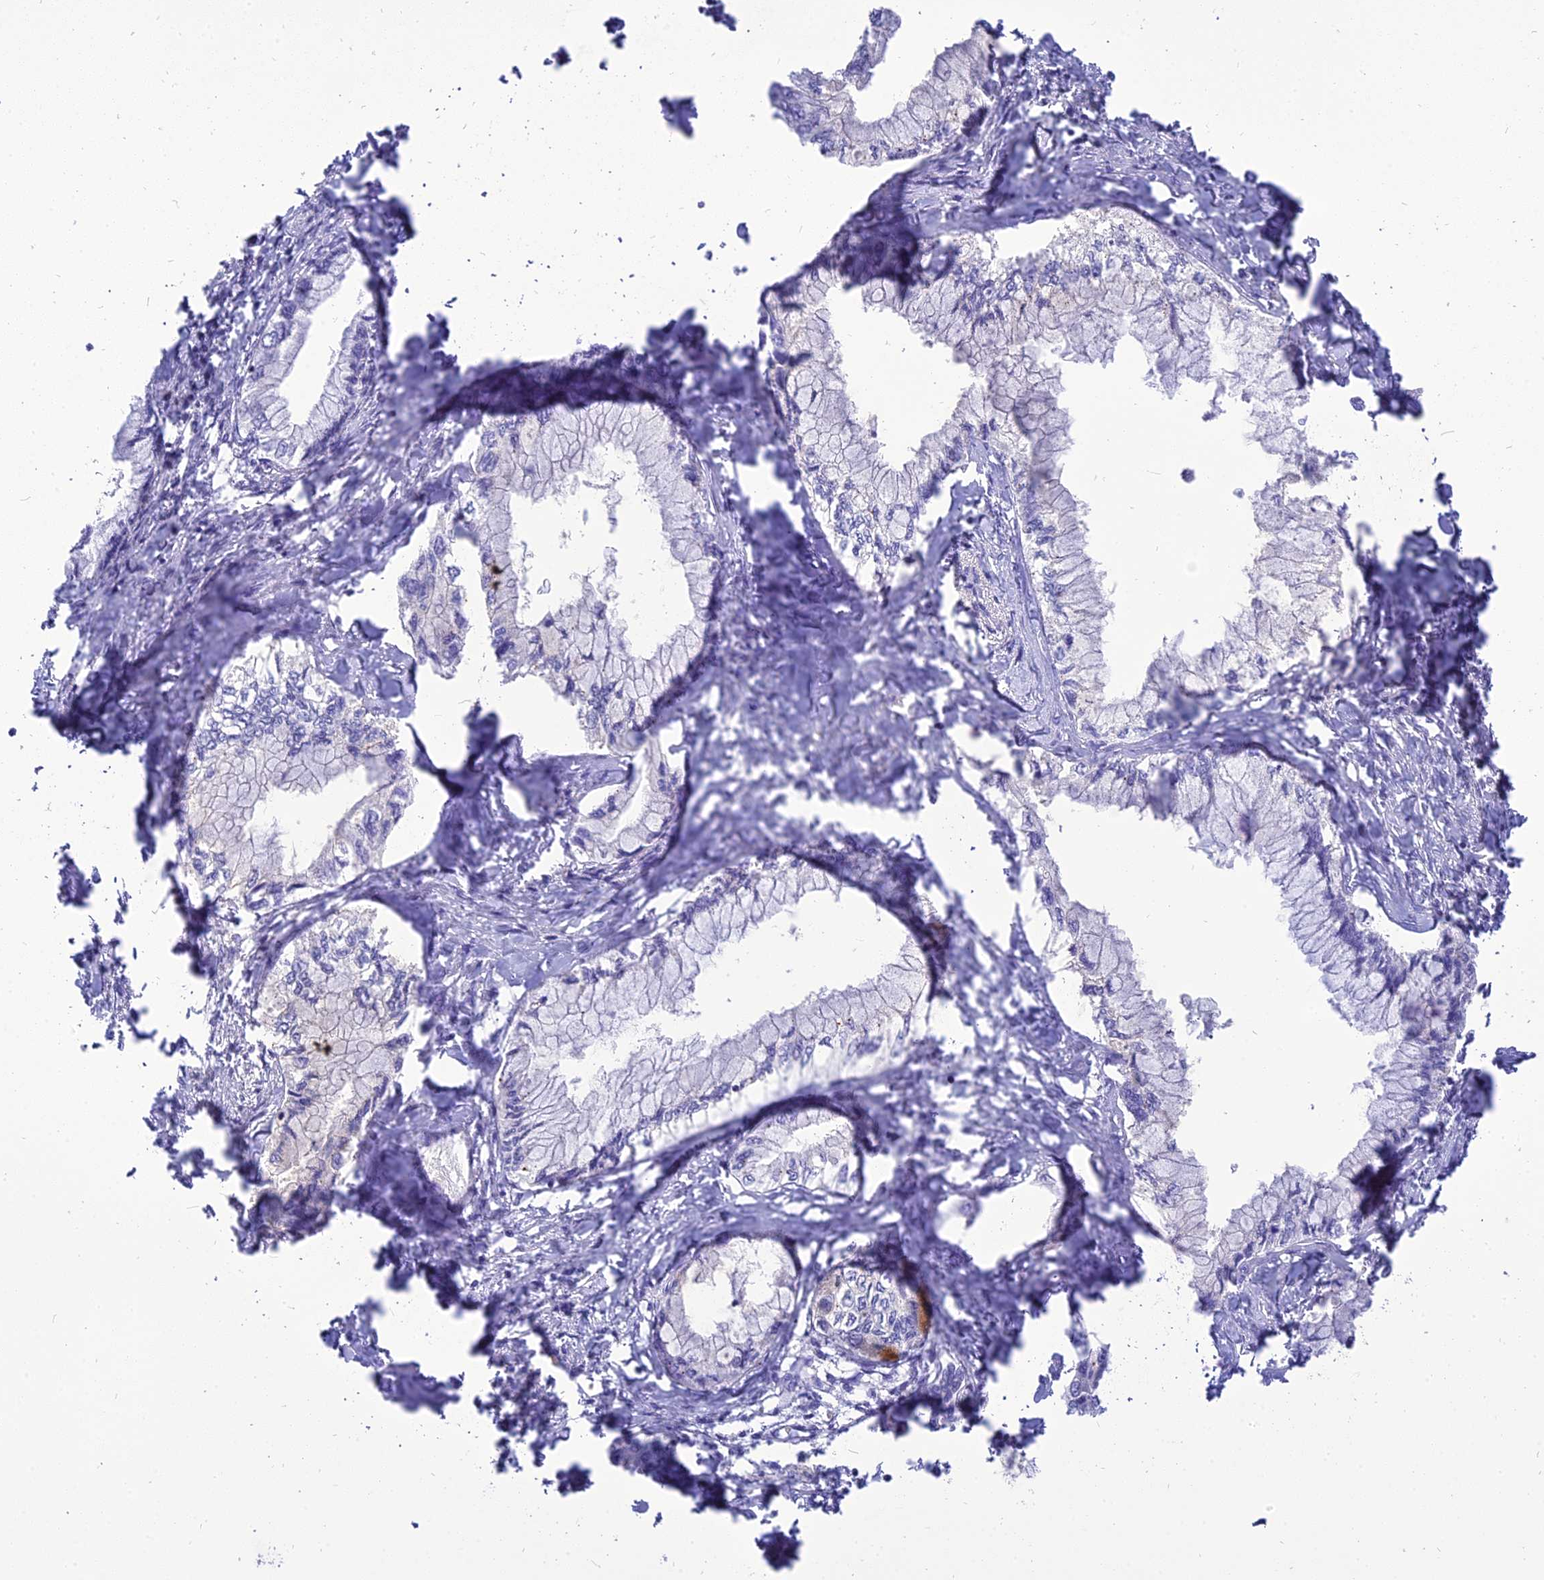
{"staining": {"intensity": "negative", "quantity": "none", "location": "none"}, "tissue": "pancreatic cancer", "cell_type": "Tumor cells", "image_type": "cancer", "snomed": [{"axis": "morphology", "description": "Adenocarcinoma, NOS"}, {"axis": "topography", "description": "Pancreas"}], "caption": "DAB (3,3'-diaminobenzidine) immunohistochemical staining of pancreatic adenocarcinoma reveals no significant staining in tumor cells. (DAB IHC visualized using brightfield microscopy, high magnification).", "gene": "MBD3L1", "patient": {"sex": "male", "age": 48}}